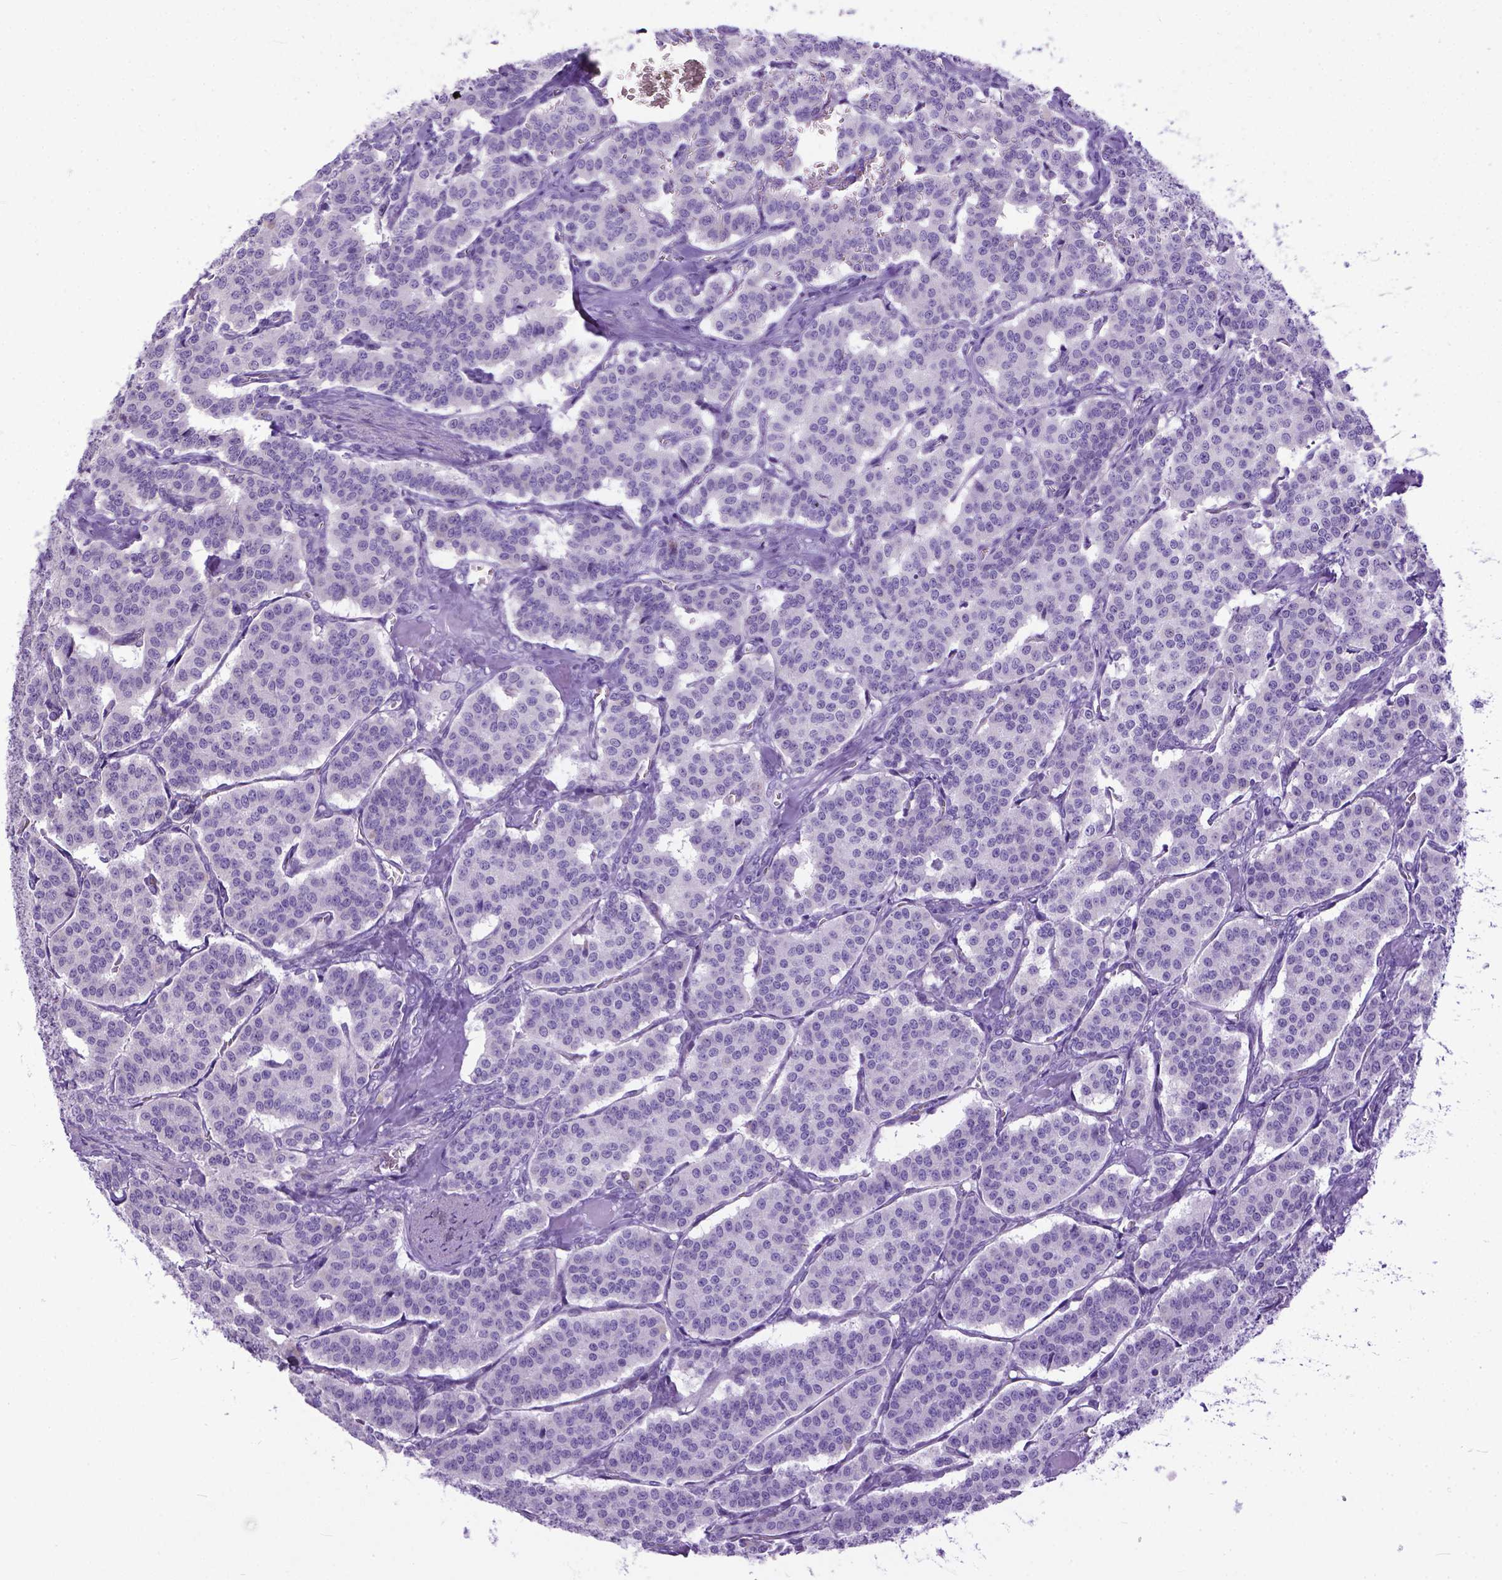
{"staining": {"intensity": "negative", "quantity": "none", "location": "none"}, "tissue": "carcinoid", "cell_type": "Tumor cells", "image_type": "cancer", "snomed": [{"axis": "morphology", "description": "Carcinoid, malignant, NOS"}, {"axis": "topography", "description": "Lung"}], "caption": "A high-resolution image shows immunohistochemistry staining of malignant carcinoid, which shows no significant expression in tumor cells.", "gene": "PLK5", "patient": {"sex": "female", "age": 46}}